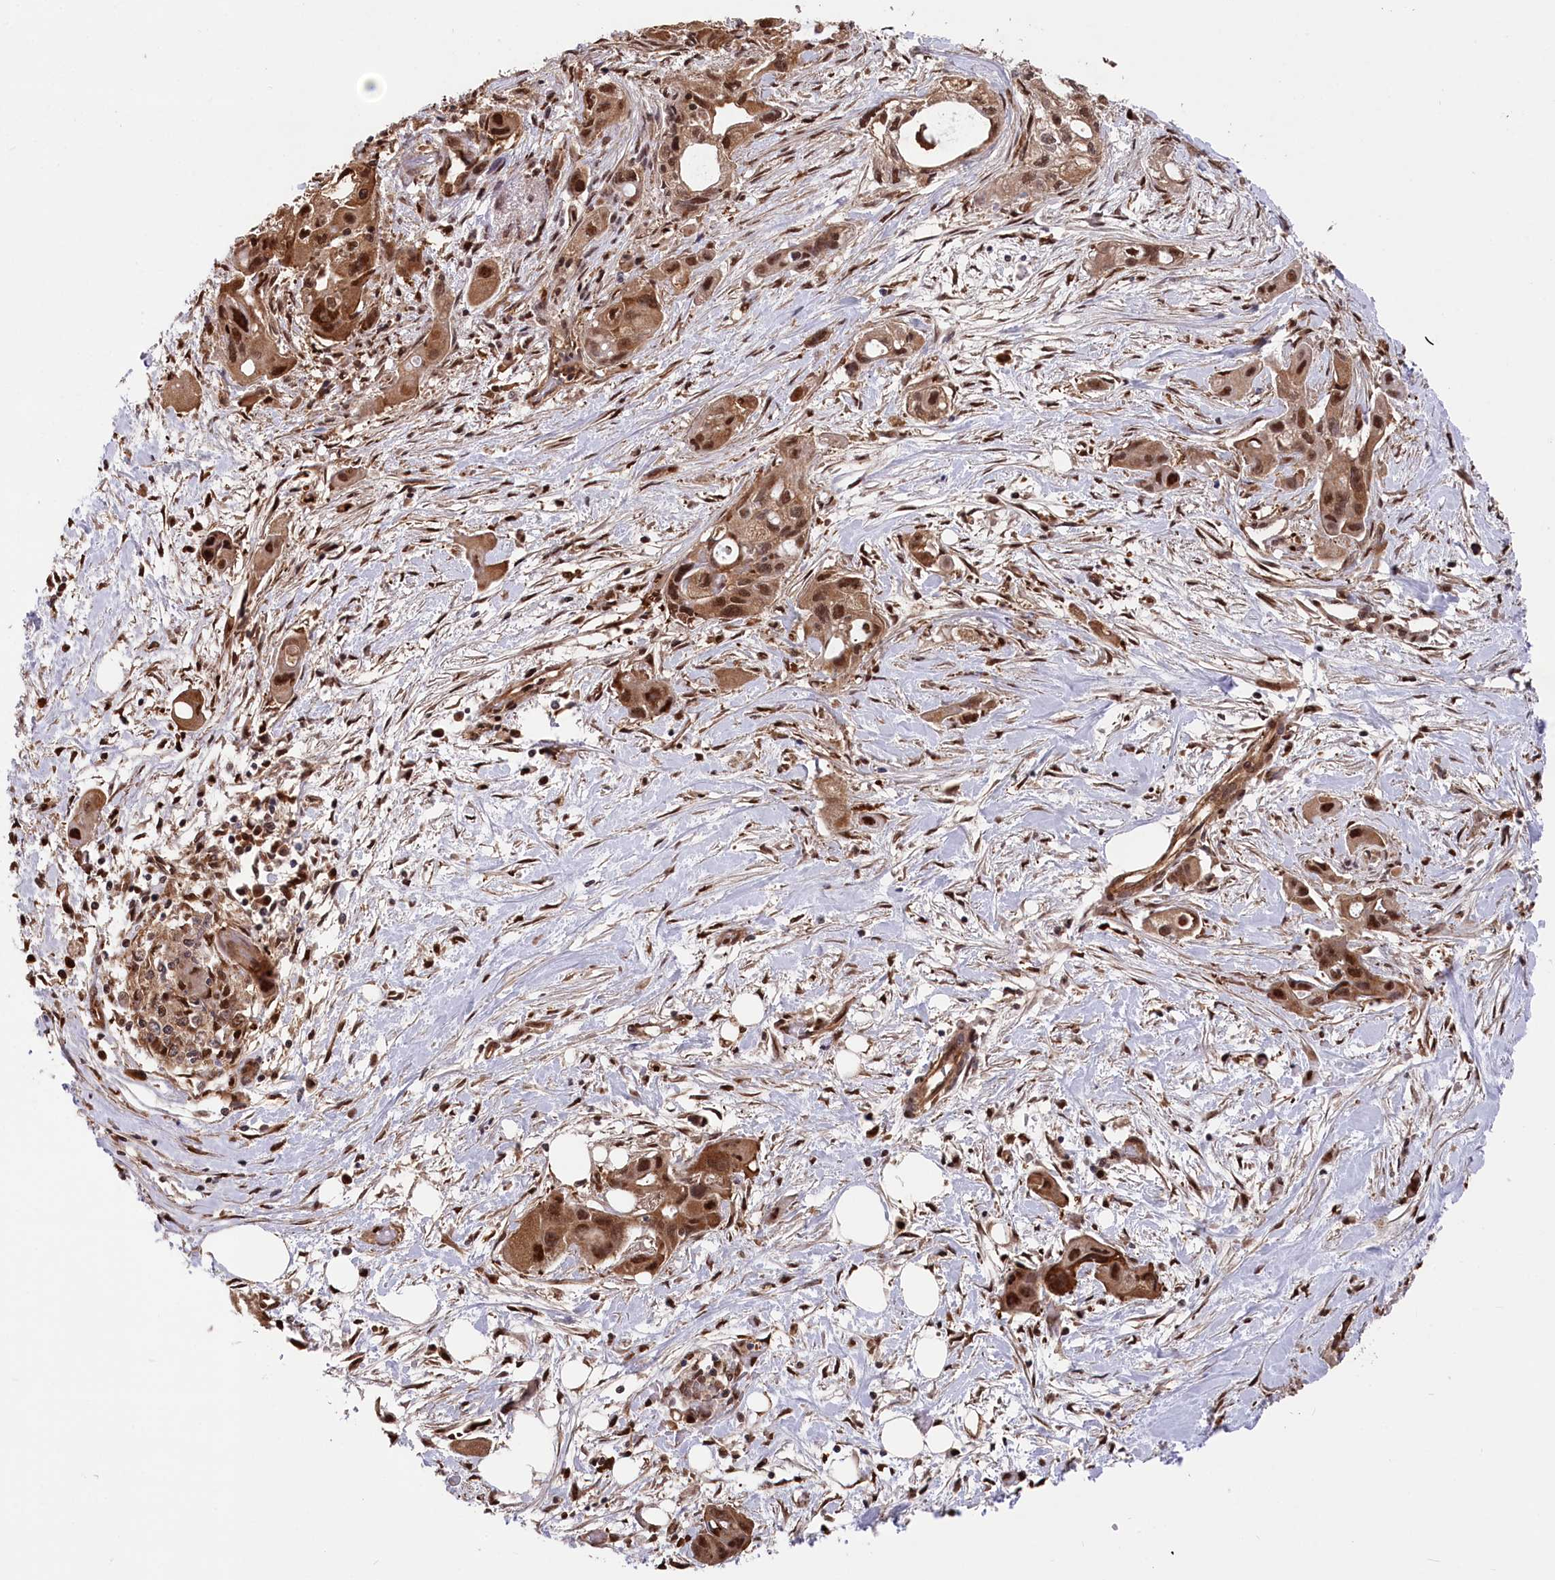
{"staining": {"intensity": "moderate", "quantity": ">75%", "location": "cytoplasmic/membranous,nuclear"}, "tissue": "pancreatic cancer", "cell_type": "Tumor cells", "image_type": "cancer", "snomed": [{"axis": "morphology", "description": "Adenocarcinoma, NOS"}, {"axis": "topography", "description": "Pancreas"}], "caption": "DAB immunohistochemical staining of human pancreatic adenocarcinoma reveals moderate cytoplasmic/membranous and nuclear protein expression in approximately >75% of tumor cells.", "gene": "PSMA1", "patient": {"sex": "male", "age": 75}}